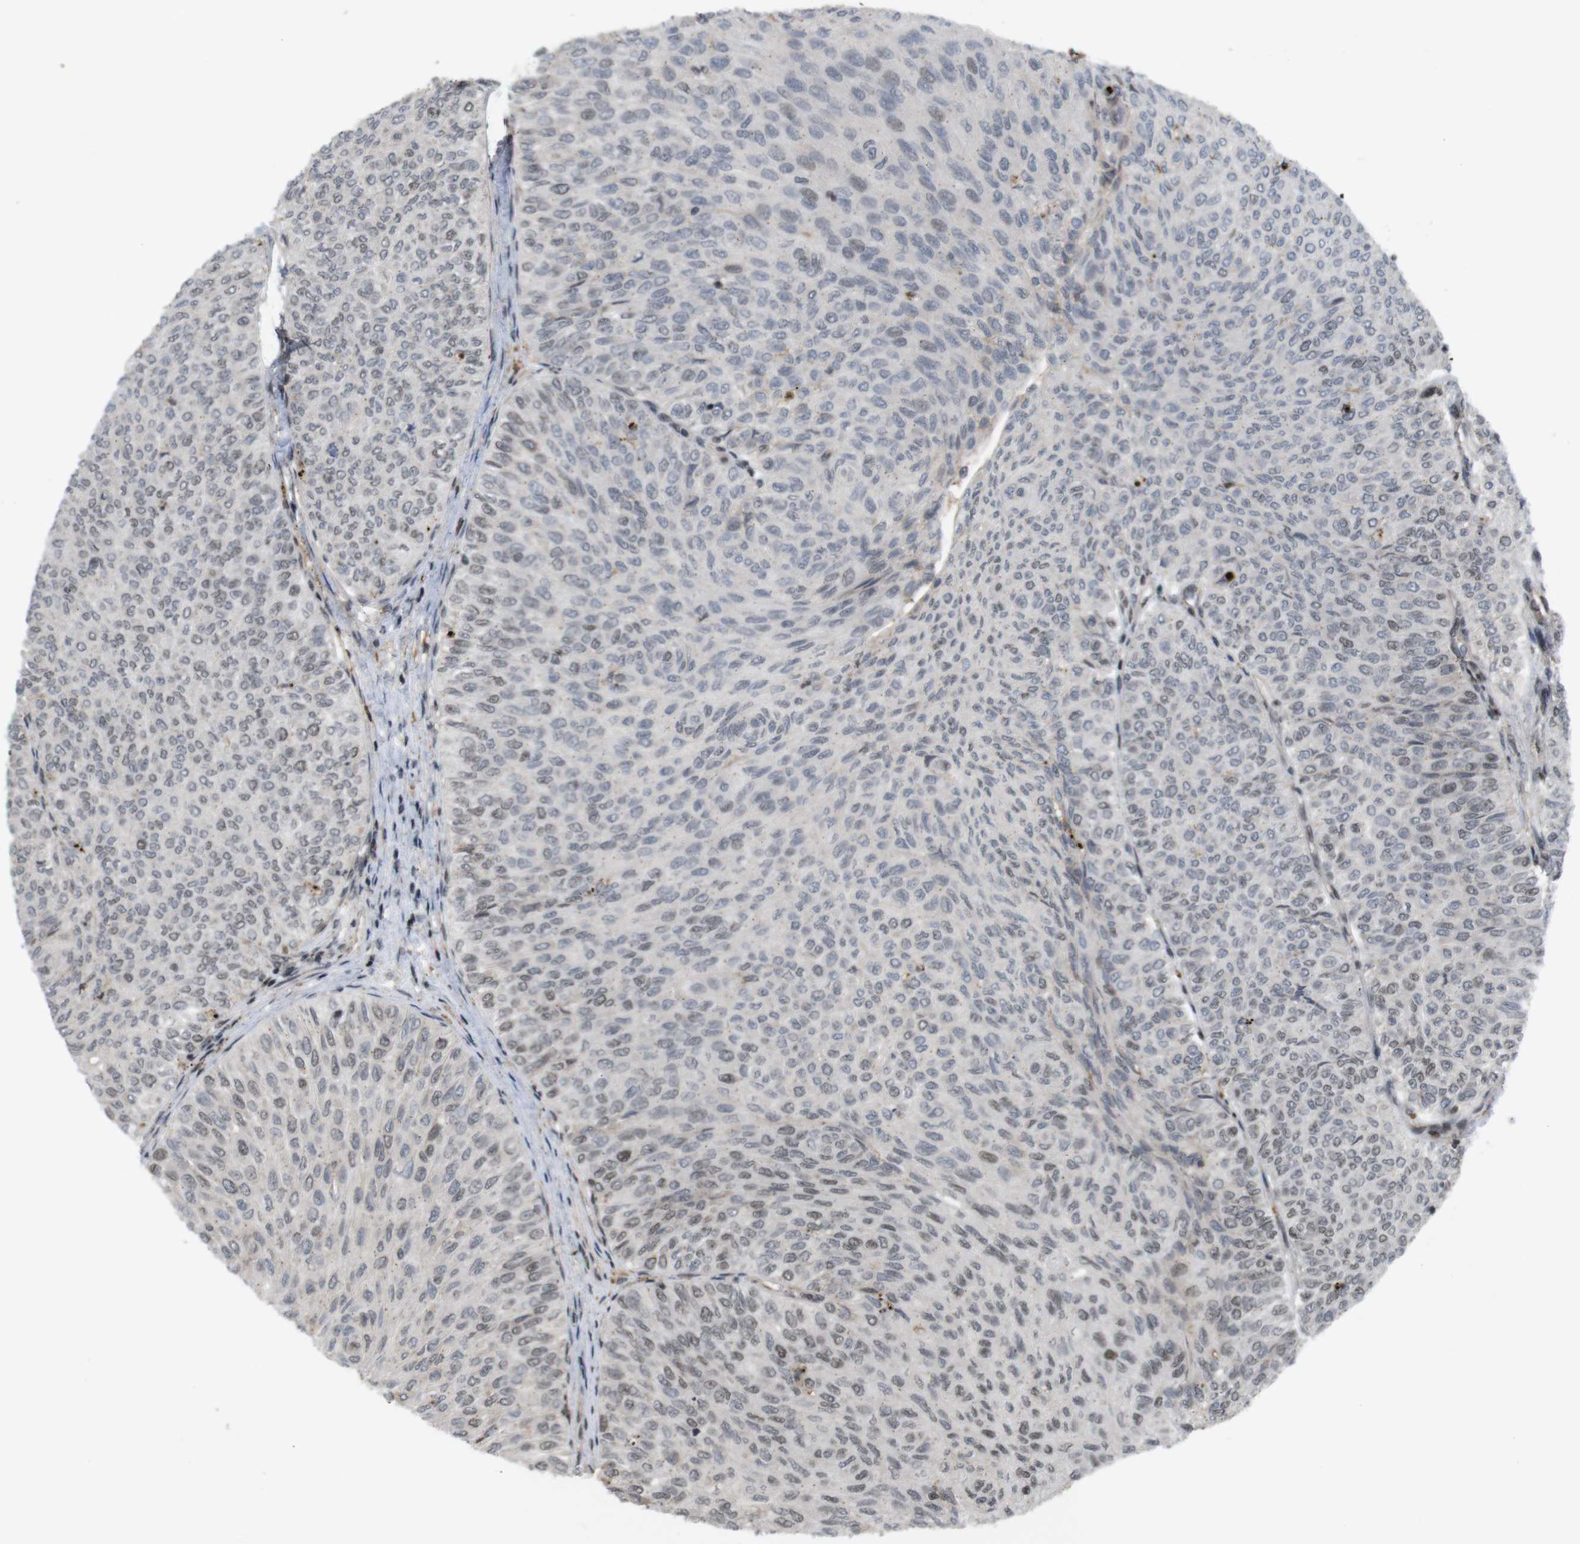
{"staining": {"intensity": "moderate", "quantity": "<25%", "location": "nuclear"}, "tissue": "urothelial cancer", "cell_type": "Tumor cells", "image_type": "cancer", "snomed": [{"axis": "morphology", "description": "Urothelial carcinoma, Low grade"}, {"axis": "topography", "description": "Urinary bladder"}], "caption": "Immunohistochemical staining of urothelial cancer shows moderate nuclear protein staining in about <25% of tumor cells.", "gene": "SP2", "patient": {"sex": "male", "age": 78}}